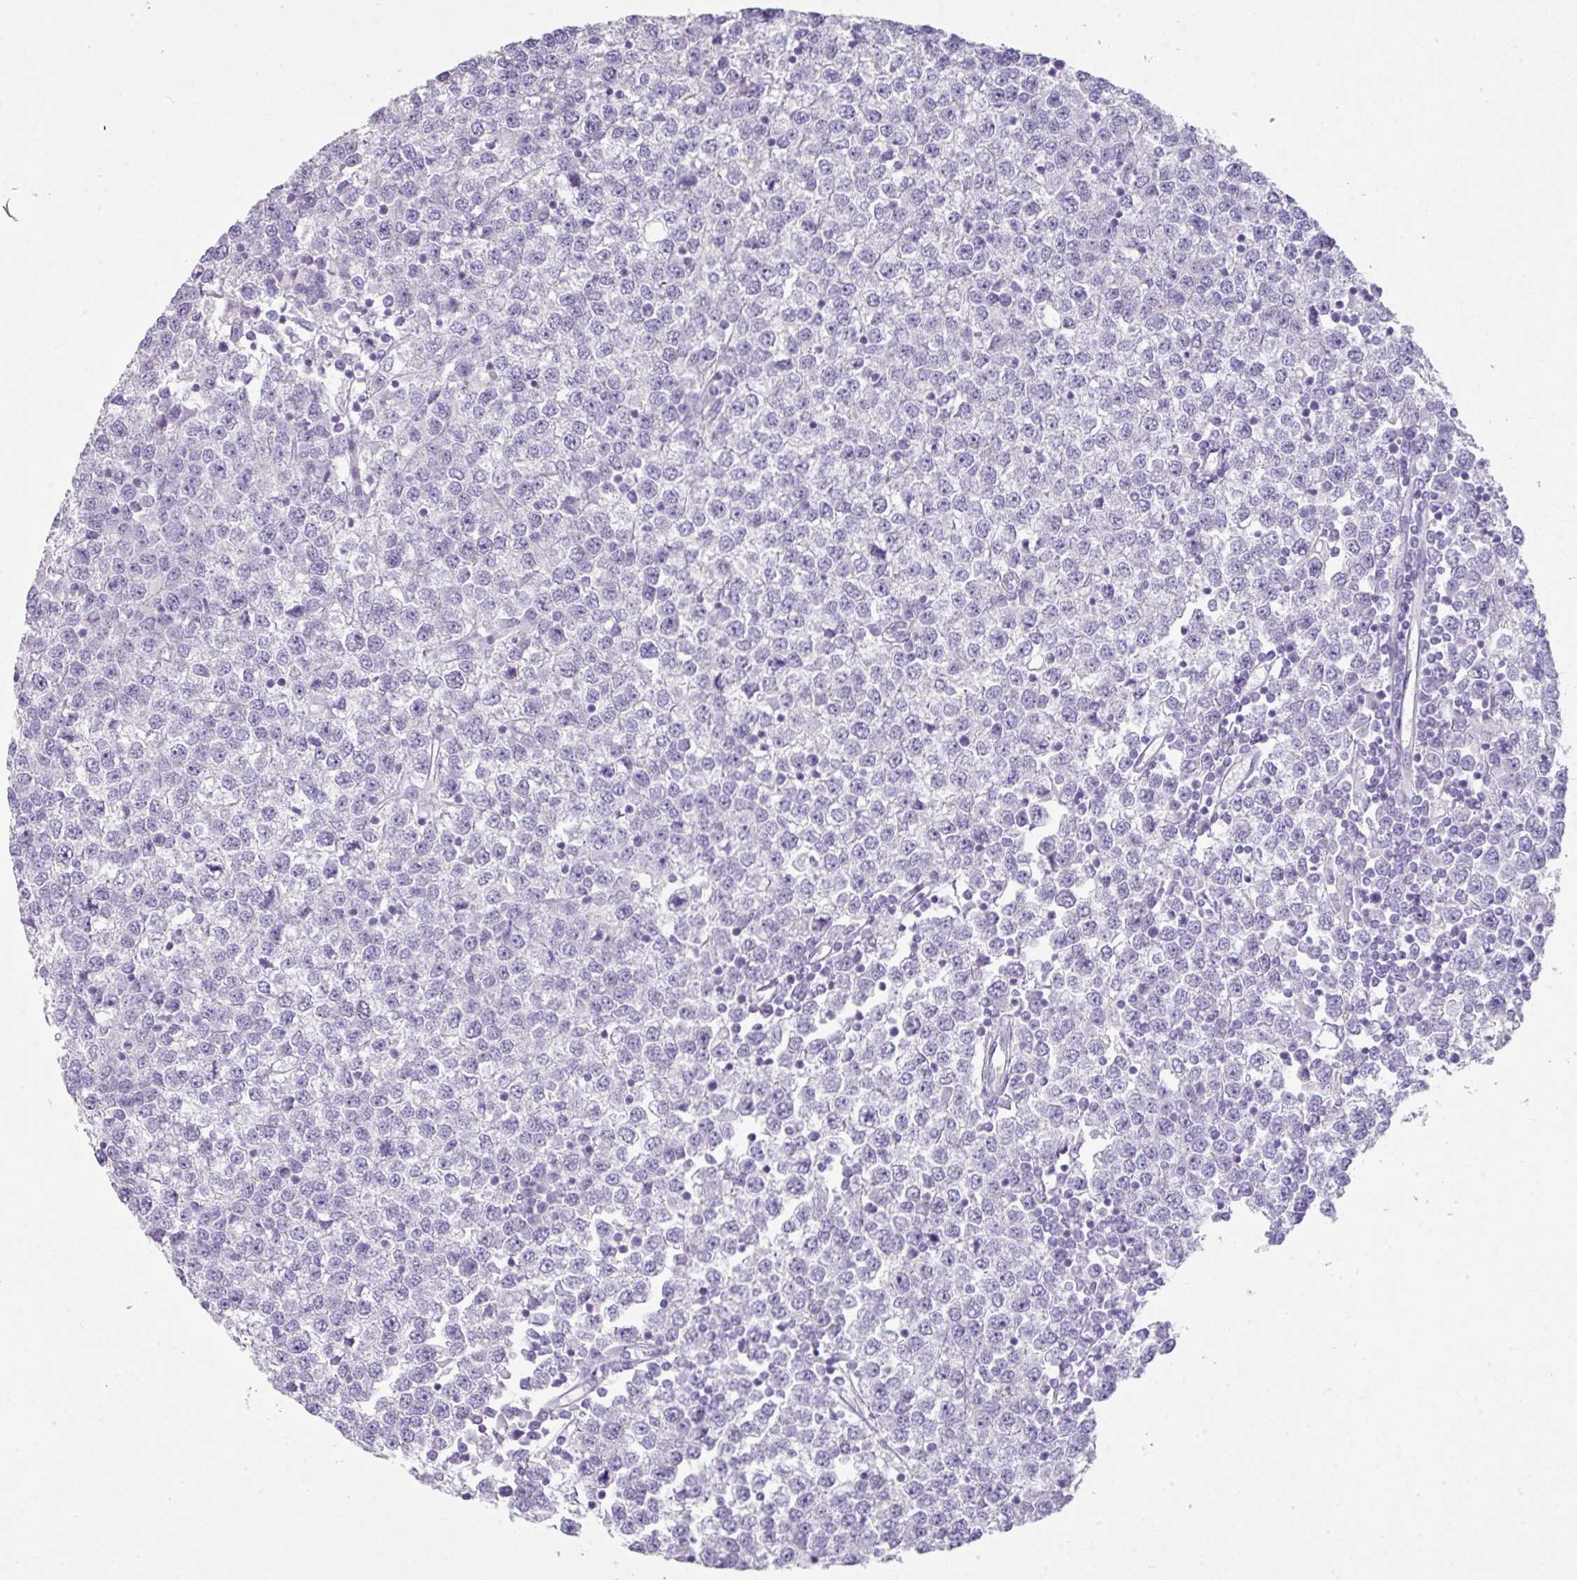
{"staining": {"intensity": "negative", "quantity": "none", "location": "none"}, "tissue": "testis cancer", "cell_type": "Tumor cells", "image_type": "cancer", "snomed": [{"axis": "morphology", "description": "Seminoma, NOS"}, {"axis": "topography", "description": "Testis"}], "caption": "An immunohistochemistry (IHC) image of seminoma (testis) is shown. There is no staining in tumor cells of seminoma (testis).", "gene": "GLI4", "patient": {"sex": "male", "age": 65}}